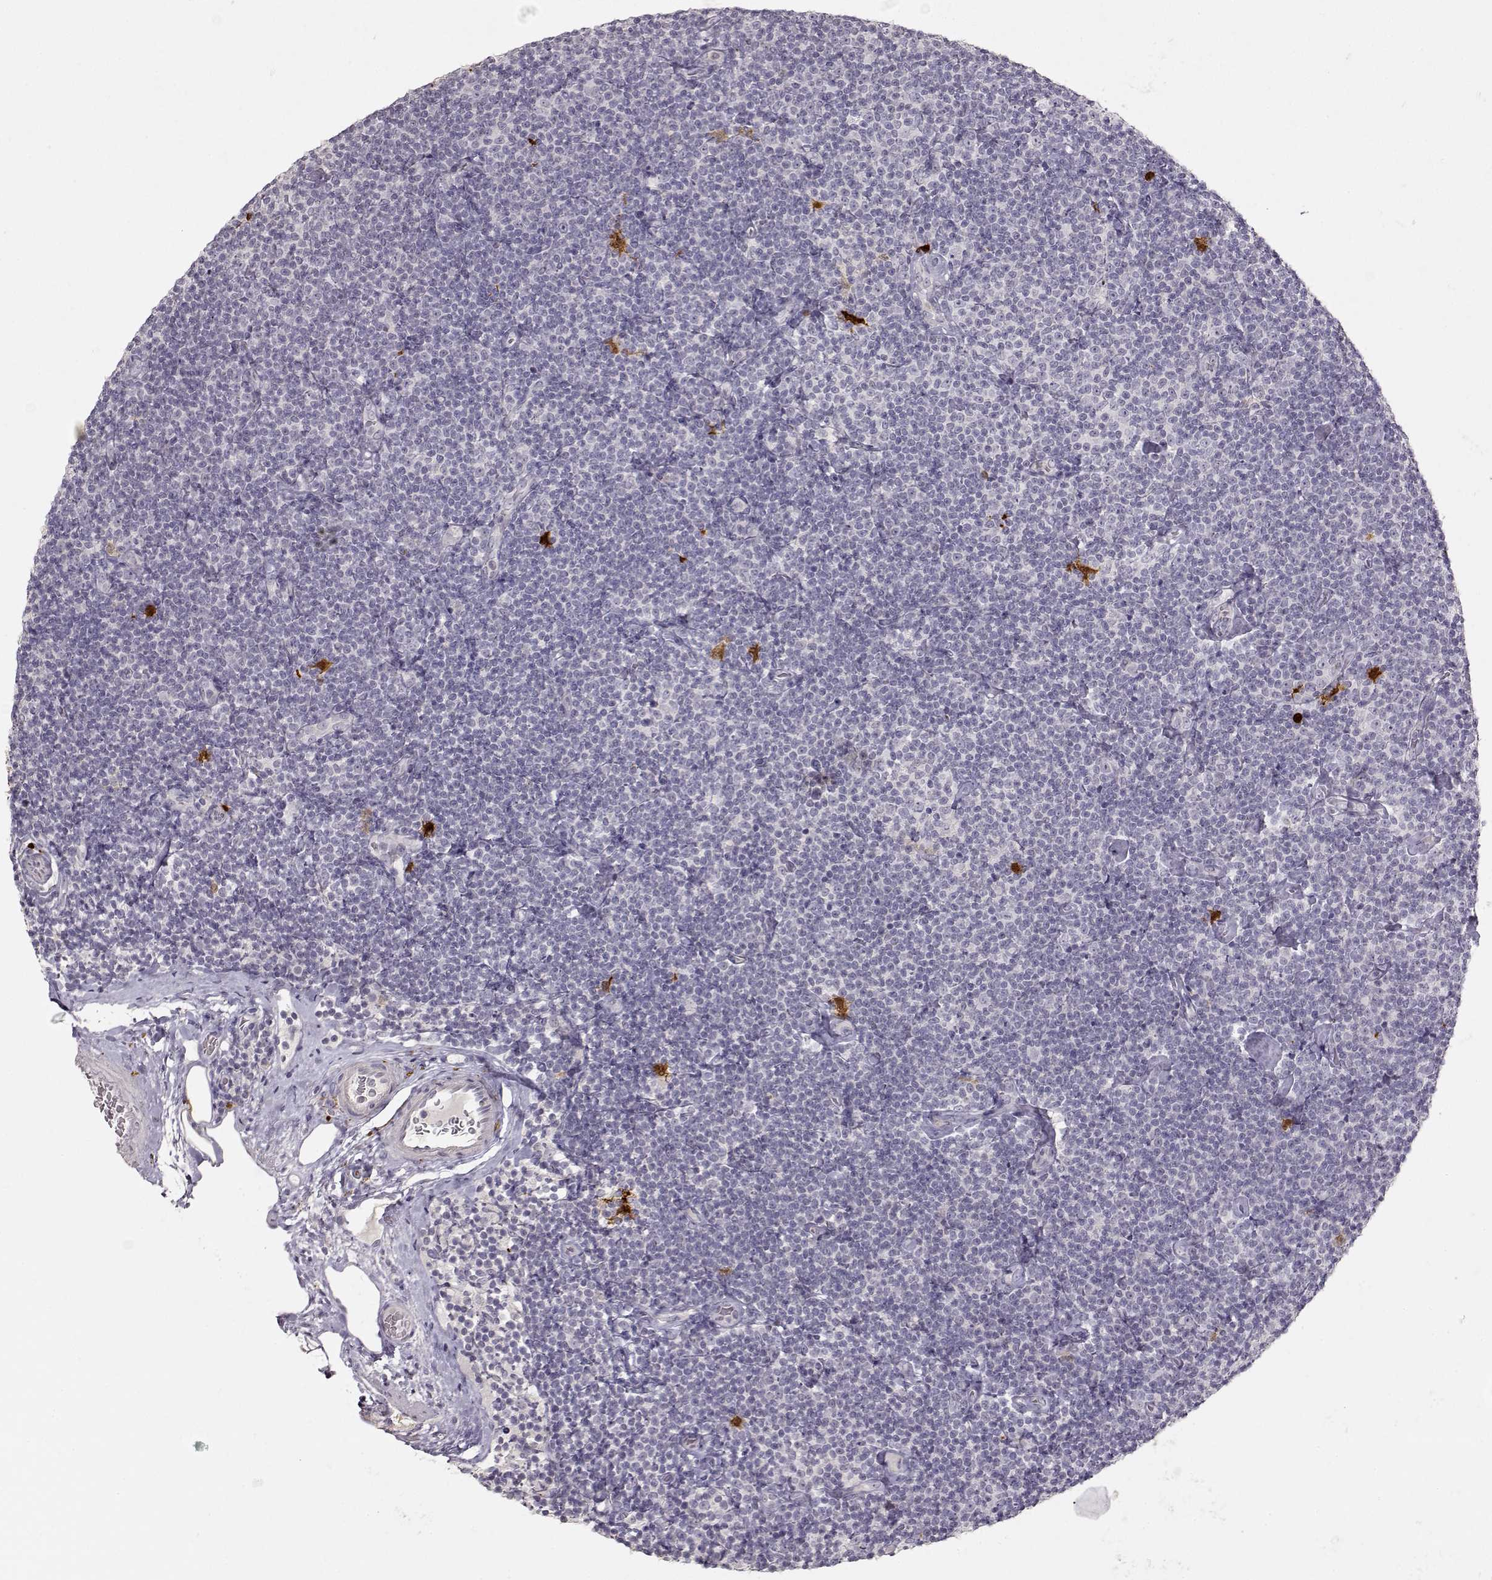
{"staining": {"intensity": "negative", "quantity": "none", "location": "none"}, "tissue": "lymphoma", "cell_type": "Tumor cells", "image_type": "cancer", "snomed": [{"axis": "morphology", "description": "Malignant lymphoma, non-Hodgkin's type, Low grade"}, {"axis": "topography", "description": "Lymph node"}], "caption": "Tumor cells show no significant protein staining in lymphoma.", "gene": "S100B", "patient": {"sex": "male", "age": 81}}